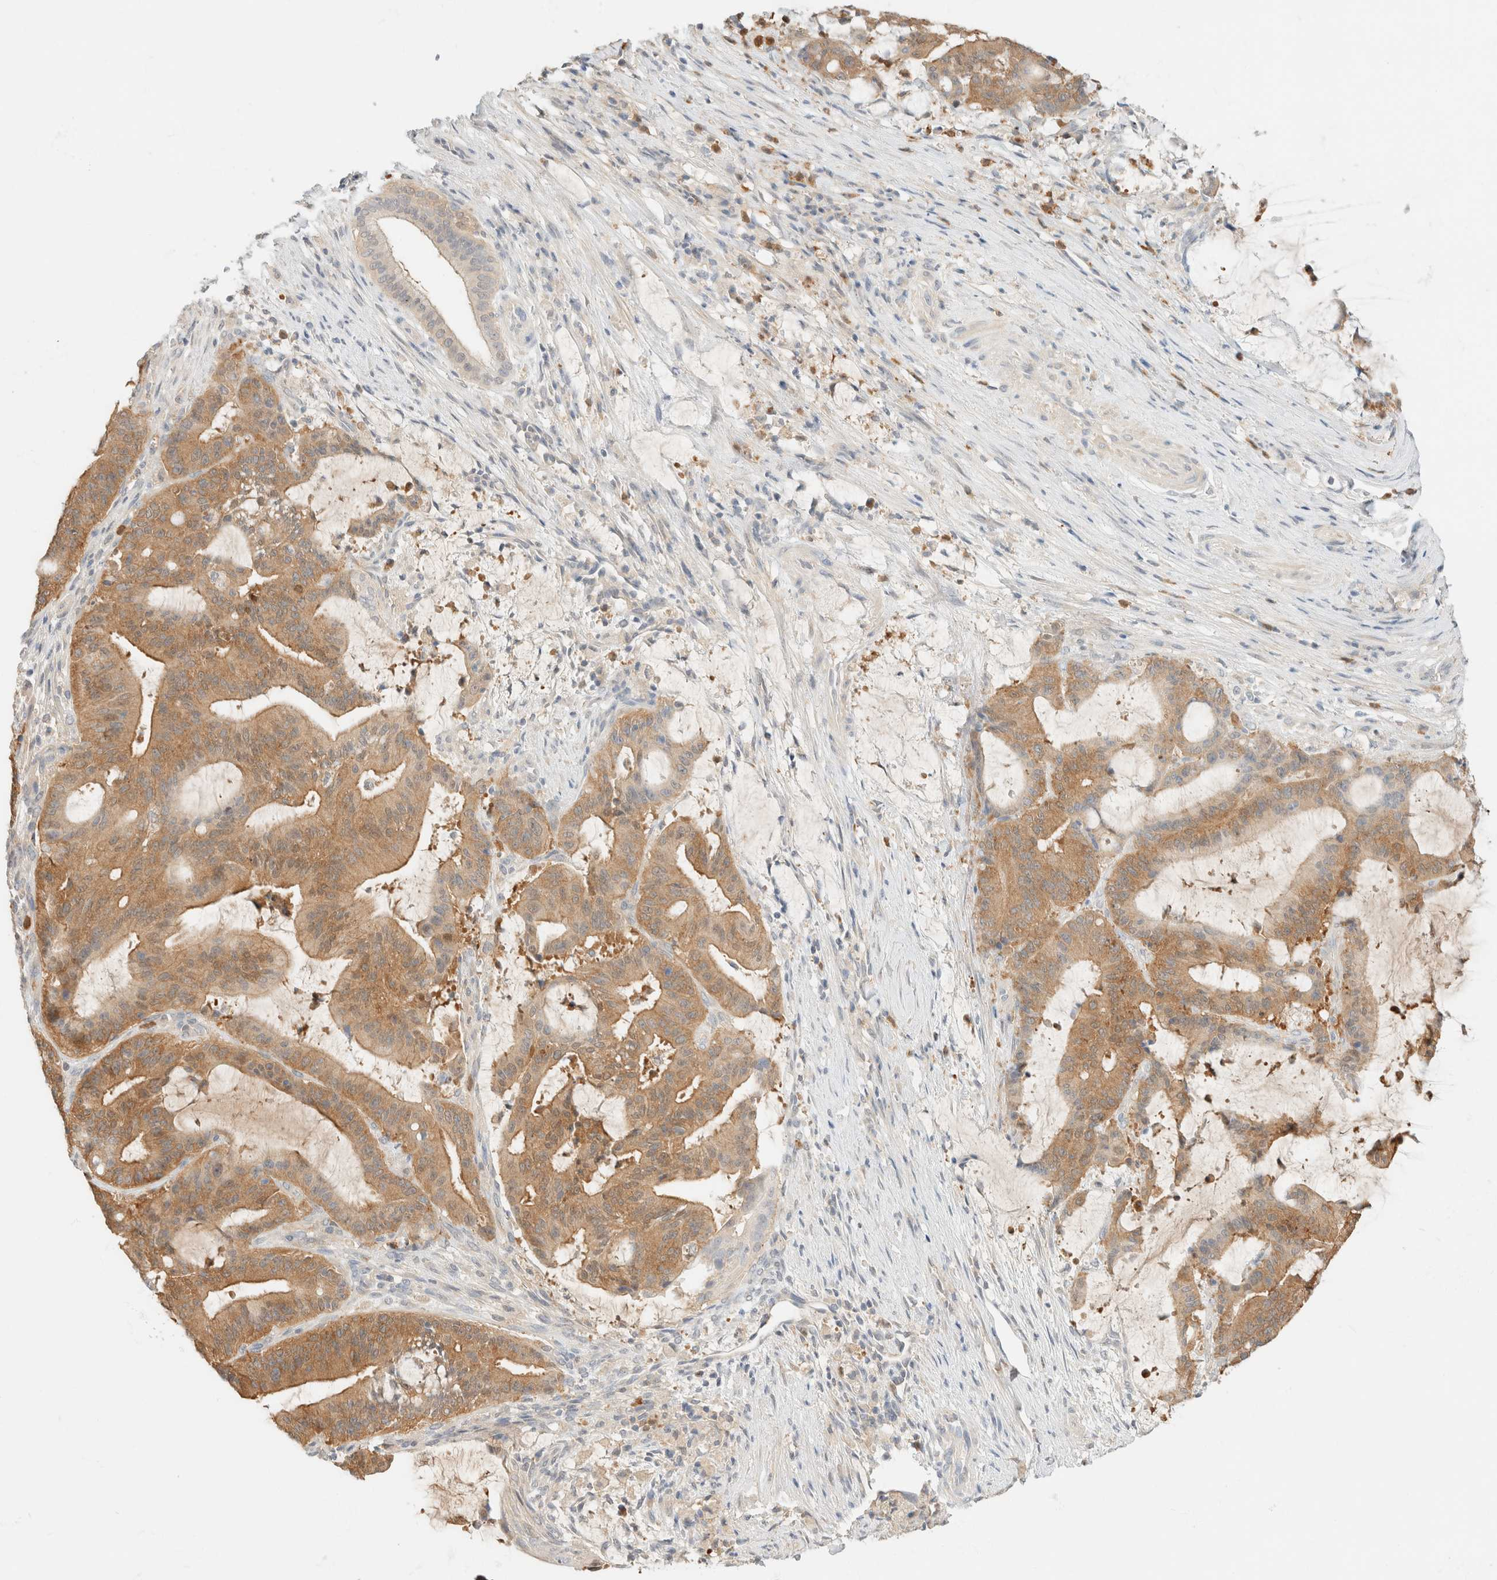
{"staining": {"intensity": "moderate", "quantity": ">75%", "location": "cytoplasmic/membranous"}, "tissue": "liver cancer", "cell_type": "Tumor cells", "image_type": "cancer", "snomed": [{"axis": "morphology", "description": "Normal tissue, NOS"}, {"axis": "morphology", "description": "Cholangiocarcinoma"}, {"axis": "topography", "description": "Liver"}, {"axis": "topography", "description": "Peripheral nerve tissue"}], "caption": "Cholangiocarcinoma (liver) tissue shows moderate cytoplasmic/membranous positivity in about >75% of tumor cells", "gene": "GPI", "patient": {"sex": "female", "age": 73}}